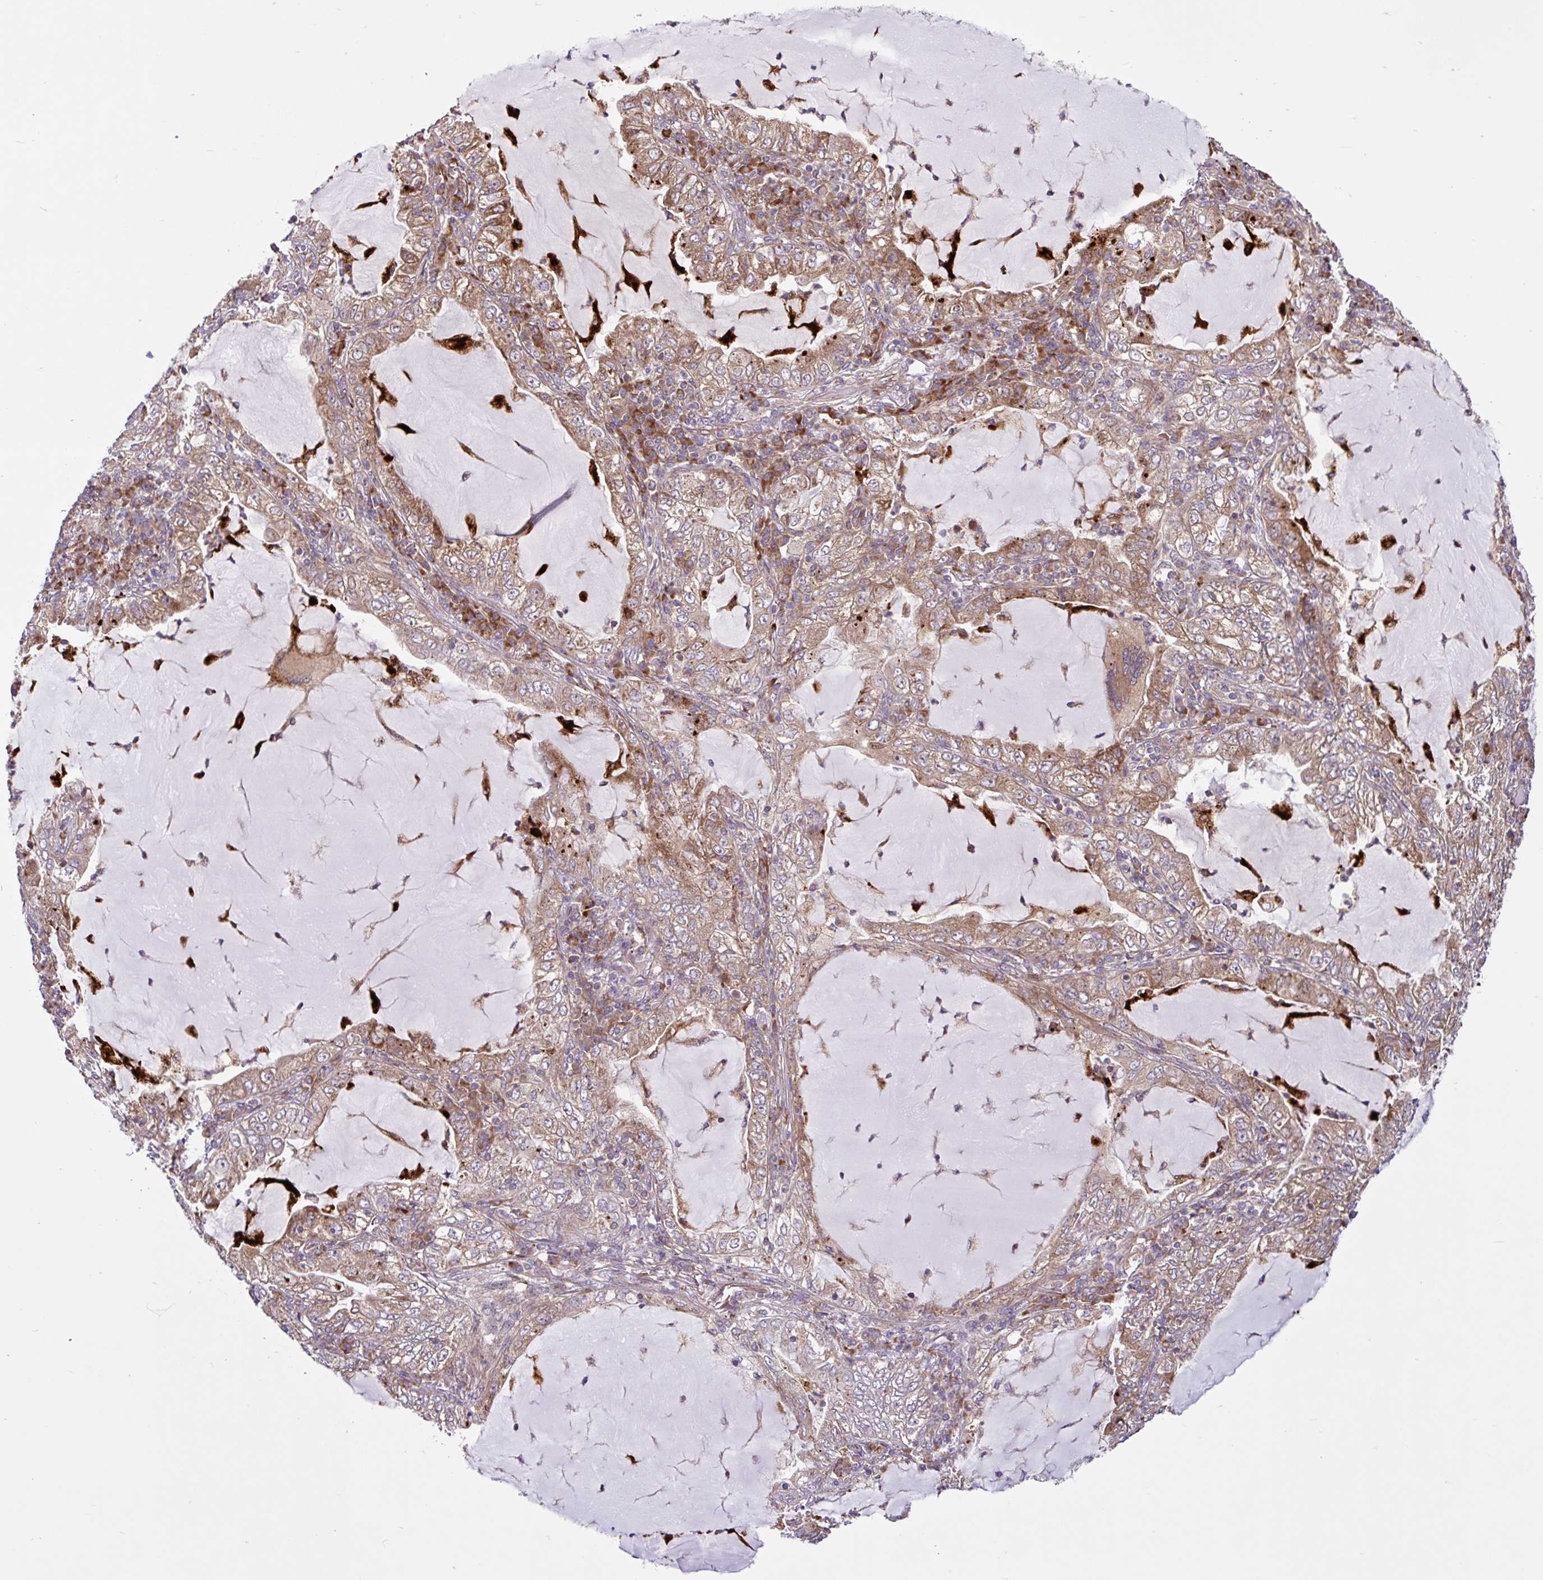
{"staining": {"intensity": "moderate", "quantity": ">75%", "location": "cytoplasmic/membranous"}, "tissue": "lung cancer", "cell_type": "Tumor cells", "image_type": "cancer", "snomed": [{"axis": "morphology", "description": "Adenocarcinoma, NOS"}, {"axis": "topography", "description": "Lung"}], "caption": "DAB (3,3'-diaminobenzidine) immunohistochemical staining of lung cancer (adenocarcinoma) shows moderate cytoplasmic/membranous protein positivity in approximately >75% of tumor cells. Using DAB (3,3'-diaminobenzidine) (brown) and hematoxylin (blue) stains, captured at high magnification using brightfield microscopy.", "gene": "NTPCR", "patient": {"sex": "female", "age": 73}}